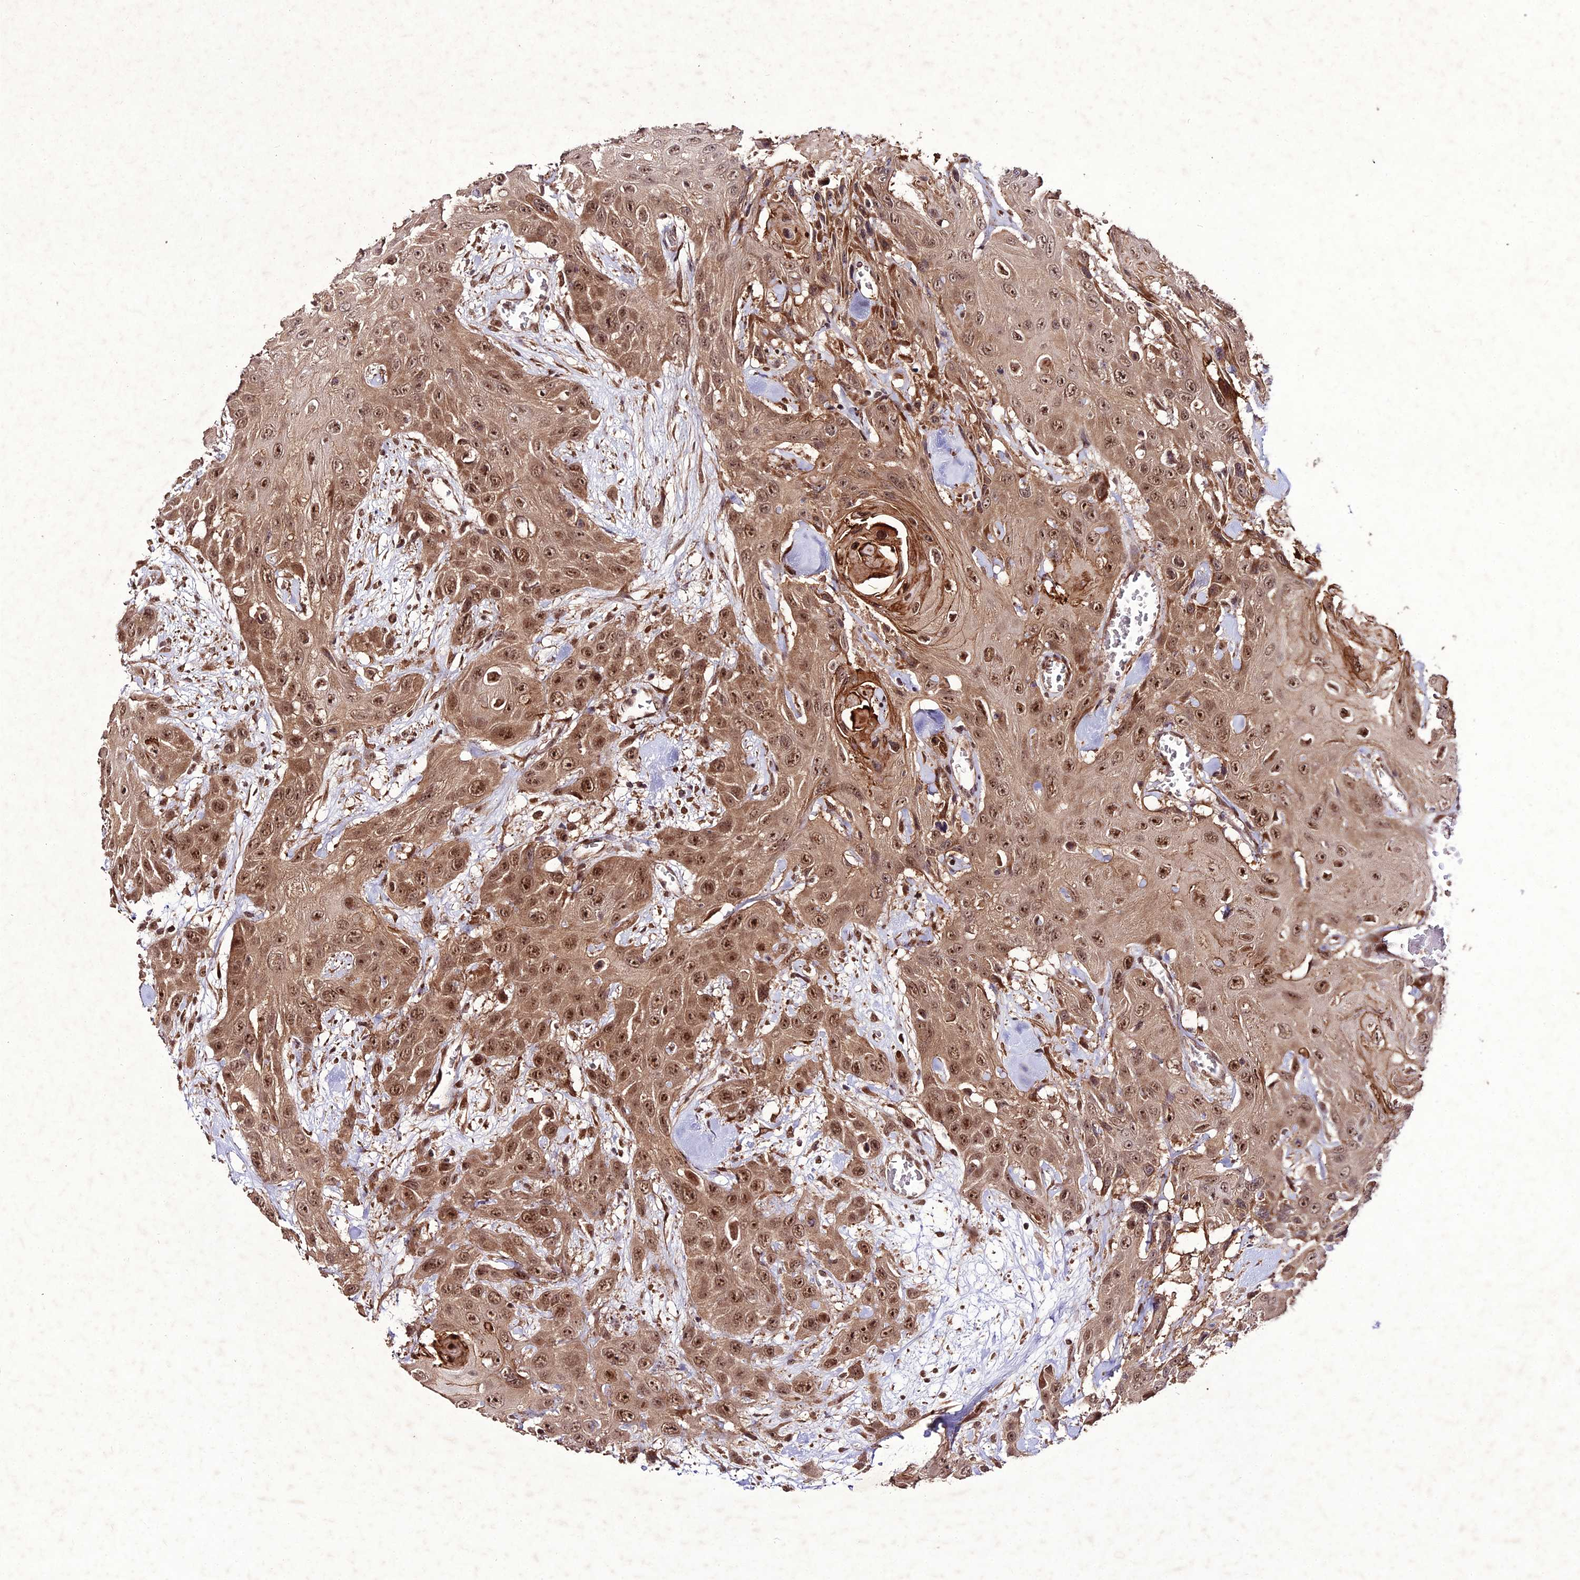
{"staining": {"intensity": "moderate", "quantity": ">75%", "location": "cytoplasmic/membranous,nuclear"}, "tissue": "head and neck cancer", "cell_type": "Tumor cells", "image_type": "cancer", "snomed": [{"axis": "morphology", "description": "Squamous cell carcinoma, NOS"}, {"axis": "topography", "description": "Head-Neck"}], "caption": "Moderate cytoplasmic/membranous and nuclear staining for a protein is seen in approximately >75% of tumor cells of squamous cell carcinoma (head and neck) using IHC.", "gene": "ZNF766", "patient": {"sex": "male", "age": 81}}